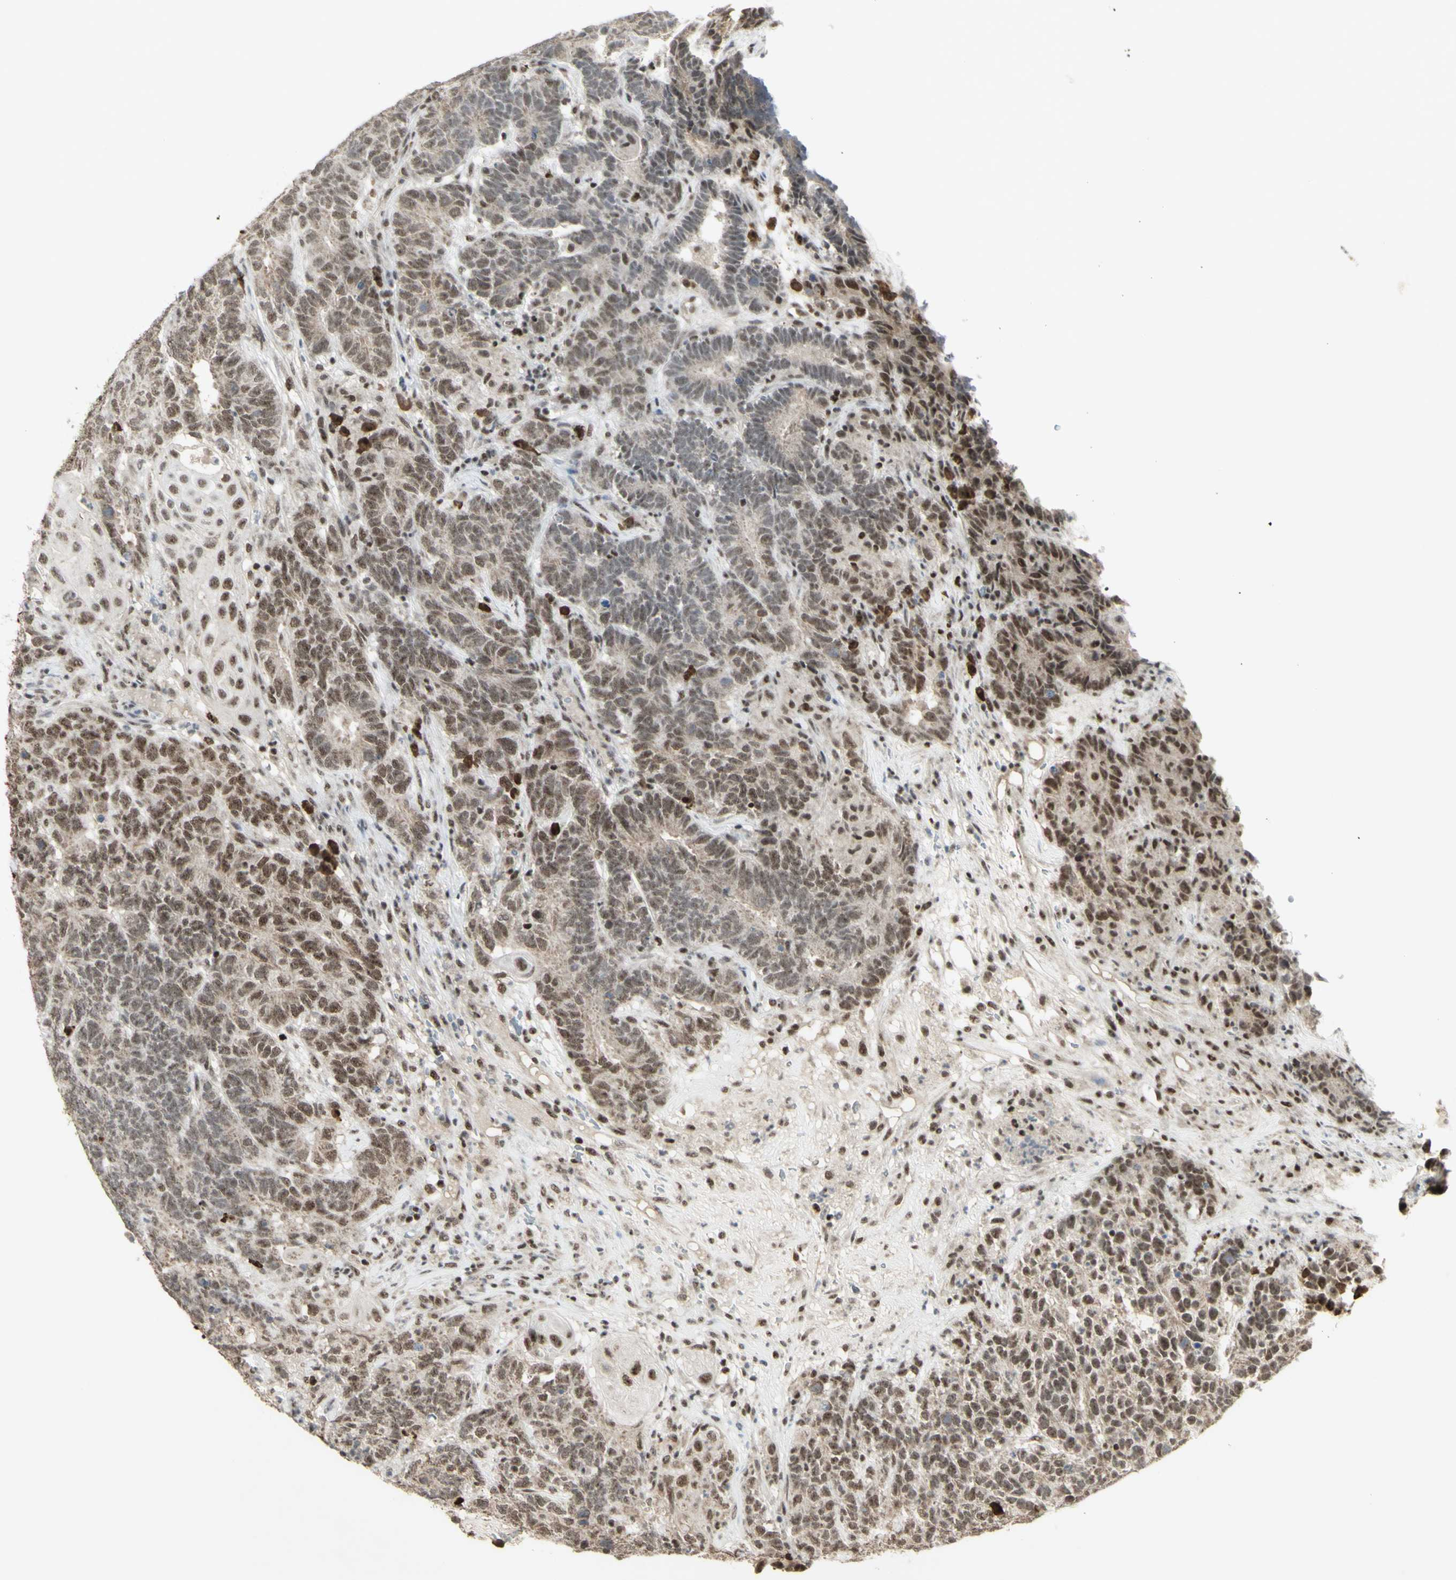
{"staining": {"intensity": "strong", "quantity": "<25%", "location": "nuclear"}, "tissue": "testis cancer", "cell_type": "Tumor cells", "image_type": "cancer", "snomed": [{"axis": "morphology", "description": "Carcinoma, Embryonal, NOS"}, {"axis": "topography", "description": "Testis"}], "caption": "Strong nuclear protein expression is present in about <25% of tumor cells in testis embryonal carcinoma.", "gene": "CCNT1", "patient": {"sex": "male", "age": 26}}